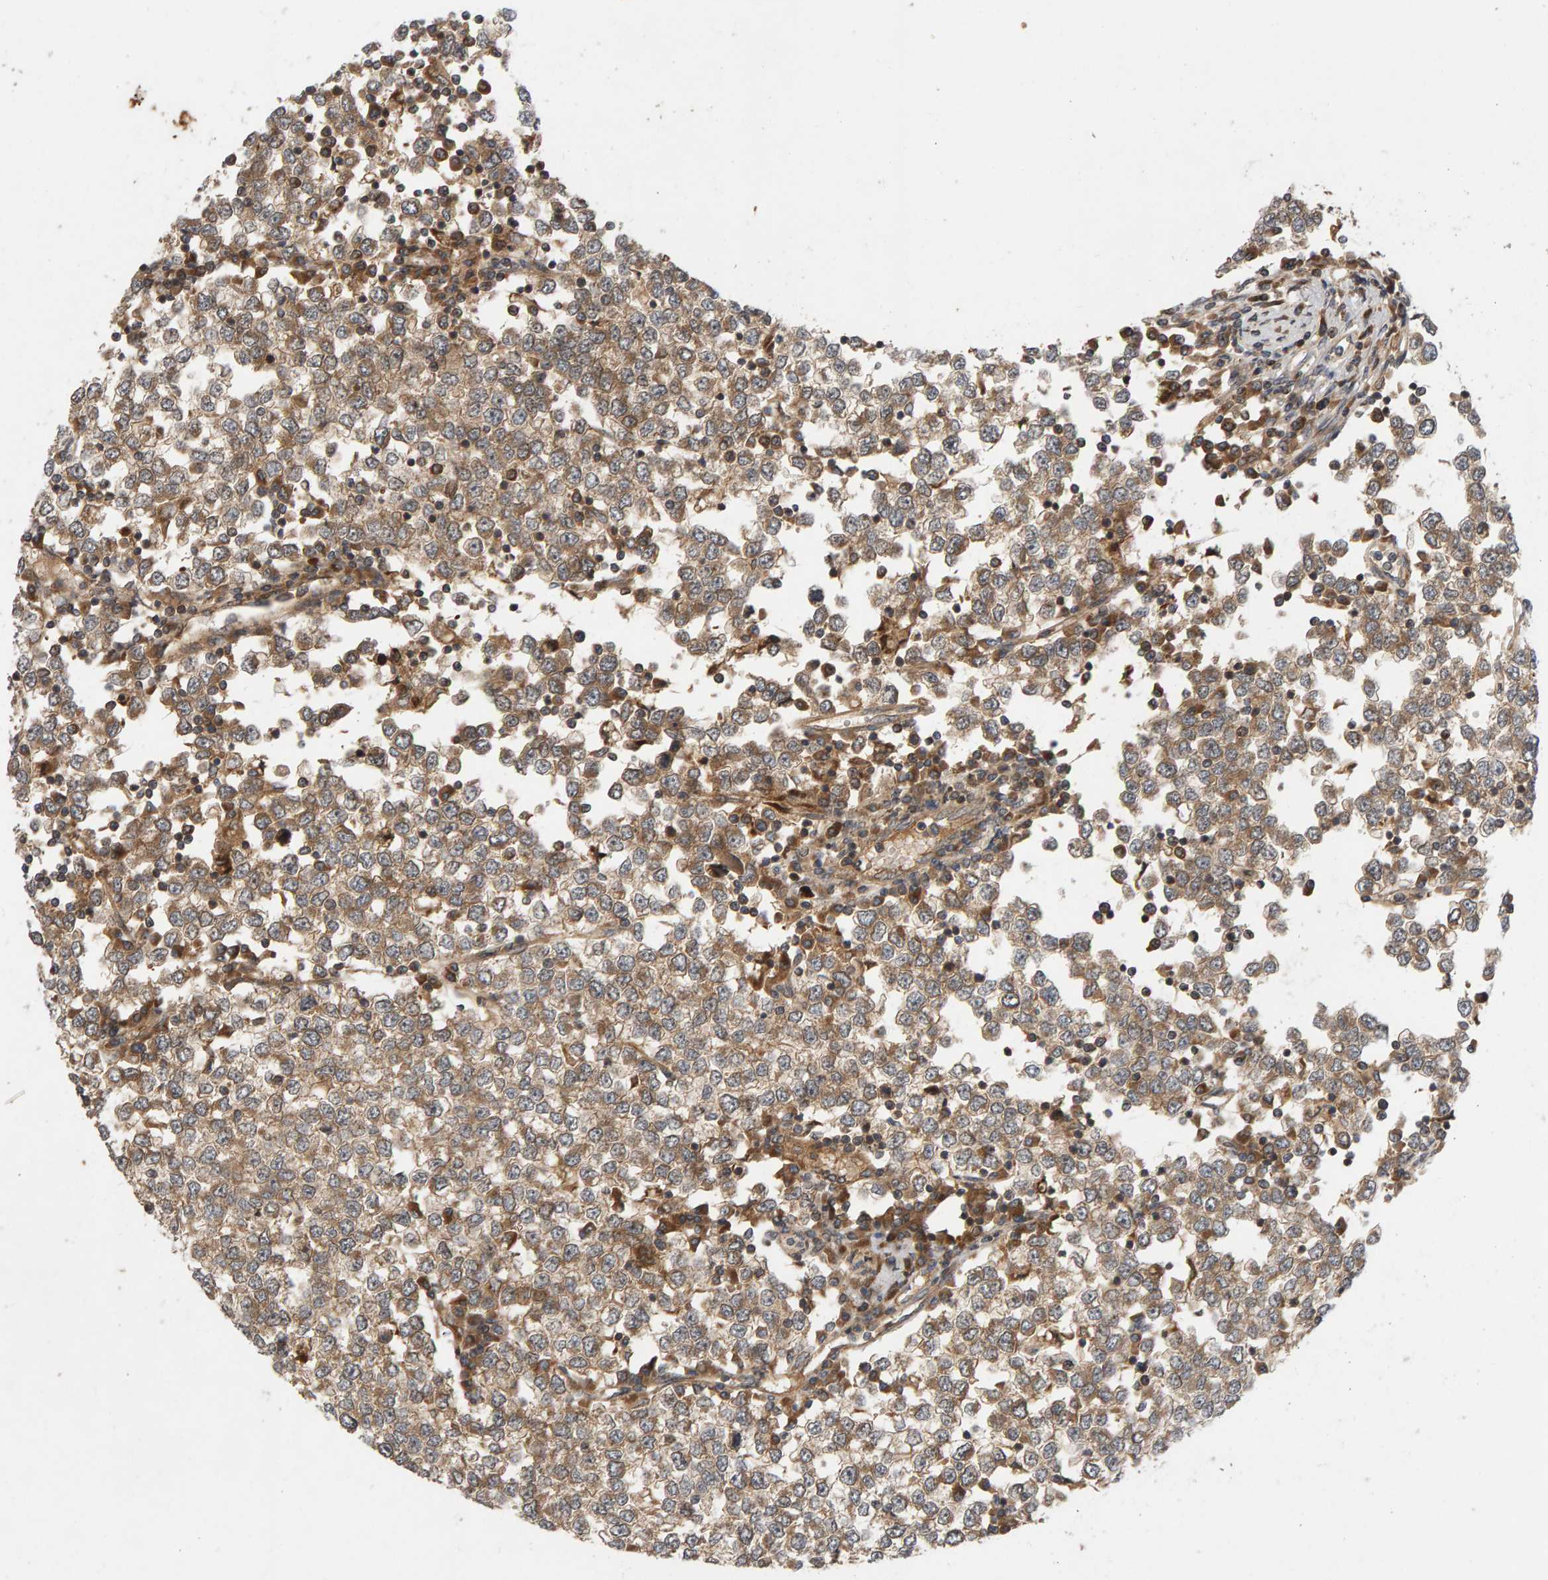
{"staining": {"intensity": "moderate", "quantity": ">75%", "location": "cytoplasmic/membranous"}, "tissue": "testis cancer", "cell_type": "Tumor cells", "image_type": "cancer", "snomed": [{"axis": "morphology", "description": "Seminoma, NOS"}, {"axis": "topography", "description": "Testis"}], "caption": "A micrograph showing moderate cytoplasmic/membranous expression in approximately >75% of tumor cells in seminoma (testis), as visualized by brown immunohistochemical staining.", "gene": "BAHCC1", "patient": {"sex": "male", "age": 65}}